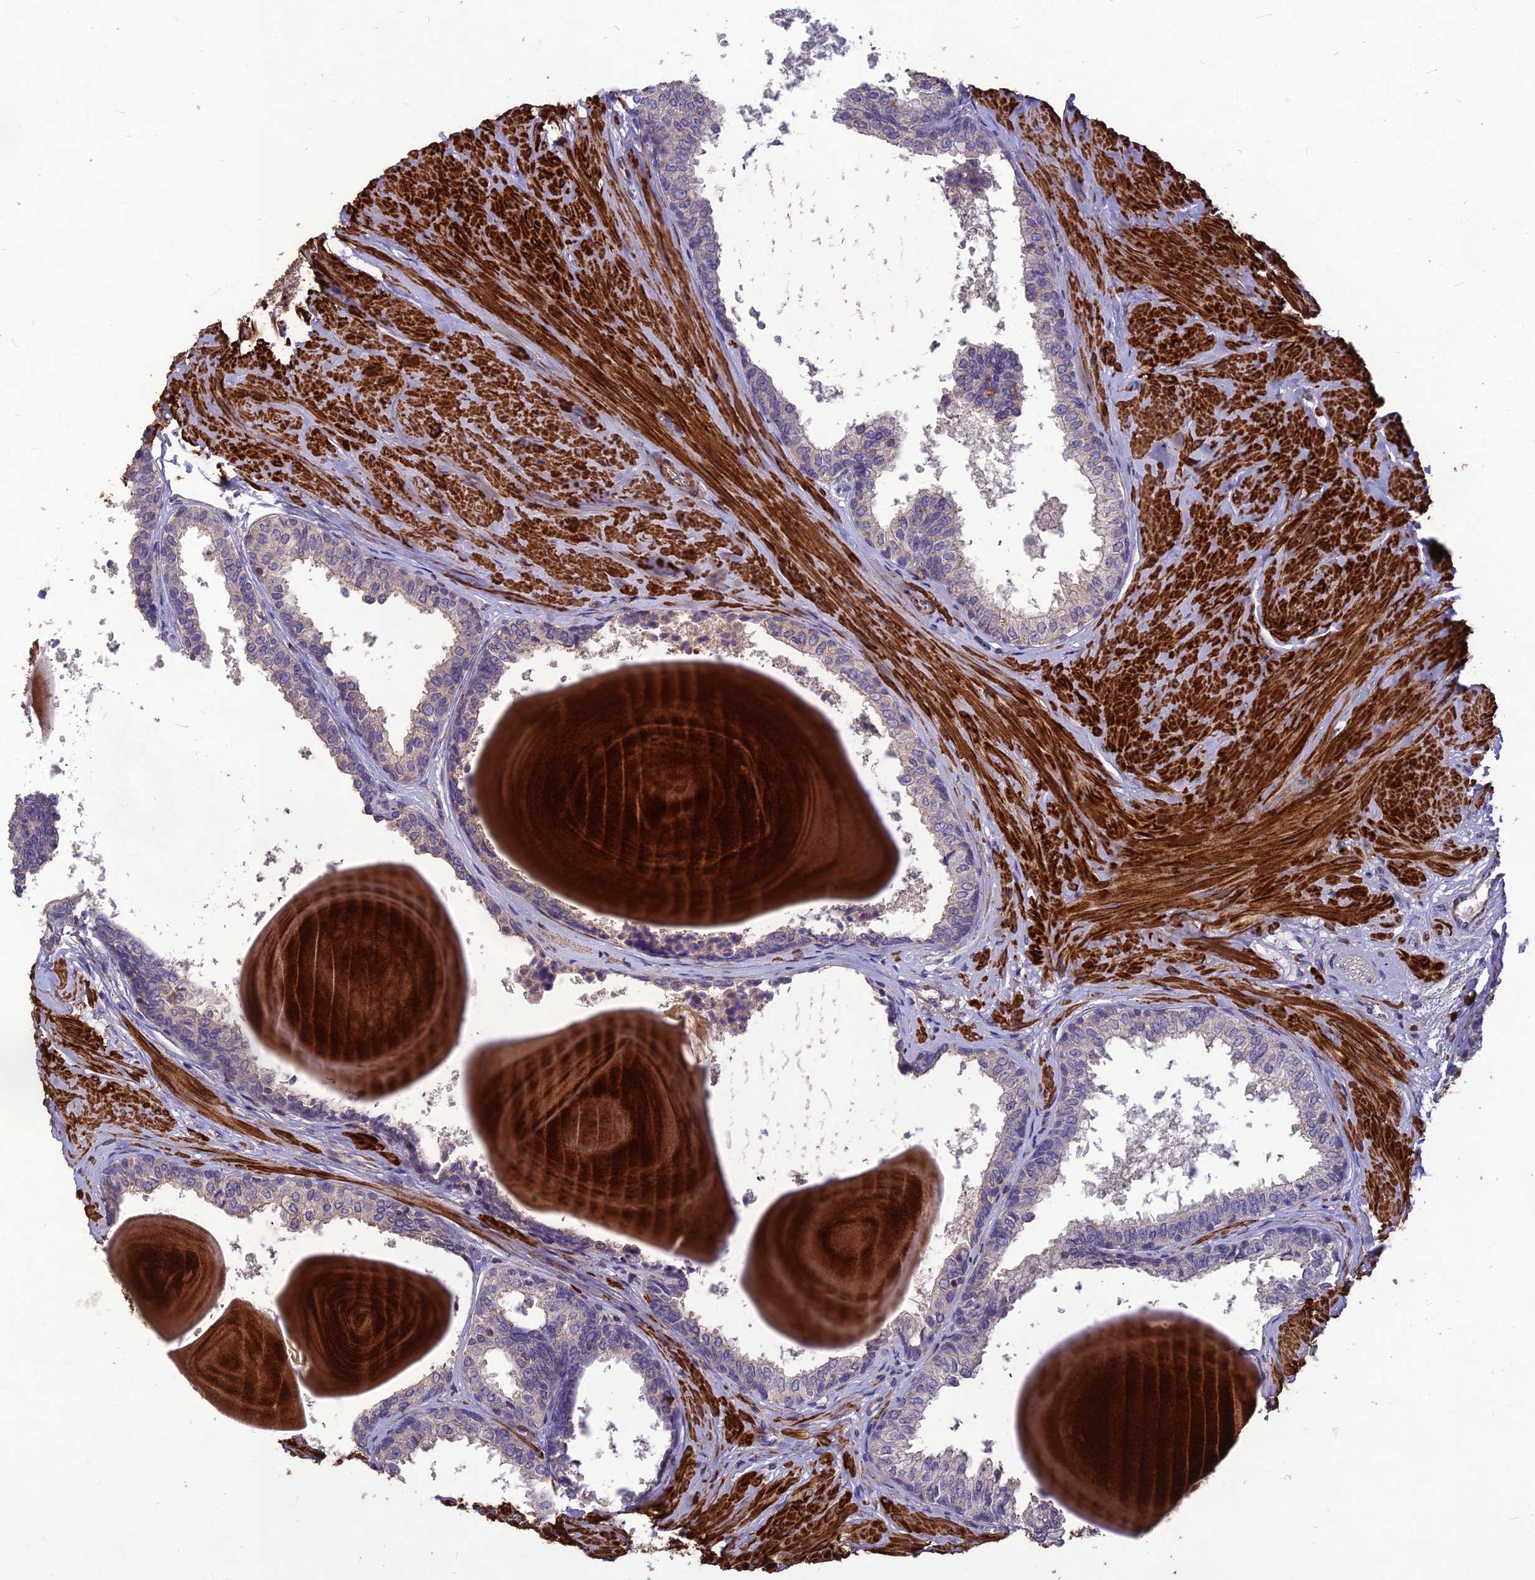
{"staining": {"intensity": "negative", "quantity": "none", "location": "none"}, "tissue": "prostate", "cell_type": "Glandular cells", "image_type": "normal", "snomed": [{"axis": "morphology", "description": "Normal tissue, NOS"}, {"axis": "topography", "description": "Prostate"}], "caption": "The photomicrograph displays no significant positivity in glandular cells of prostate. (Brightfield microscopy of DAB immunohistochemistry at high magnification).", "gene": "CLUH", "patient": {"sex": "male", "age": 48}}